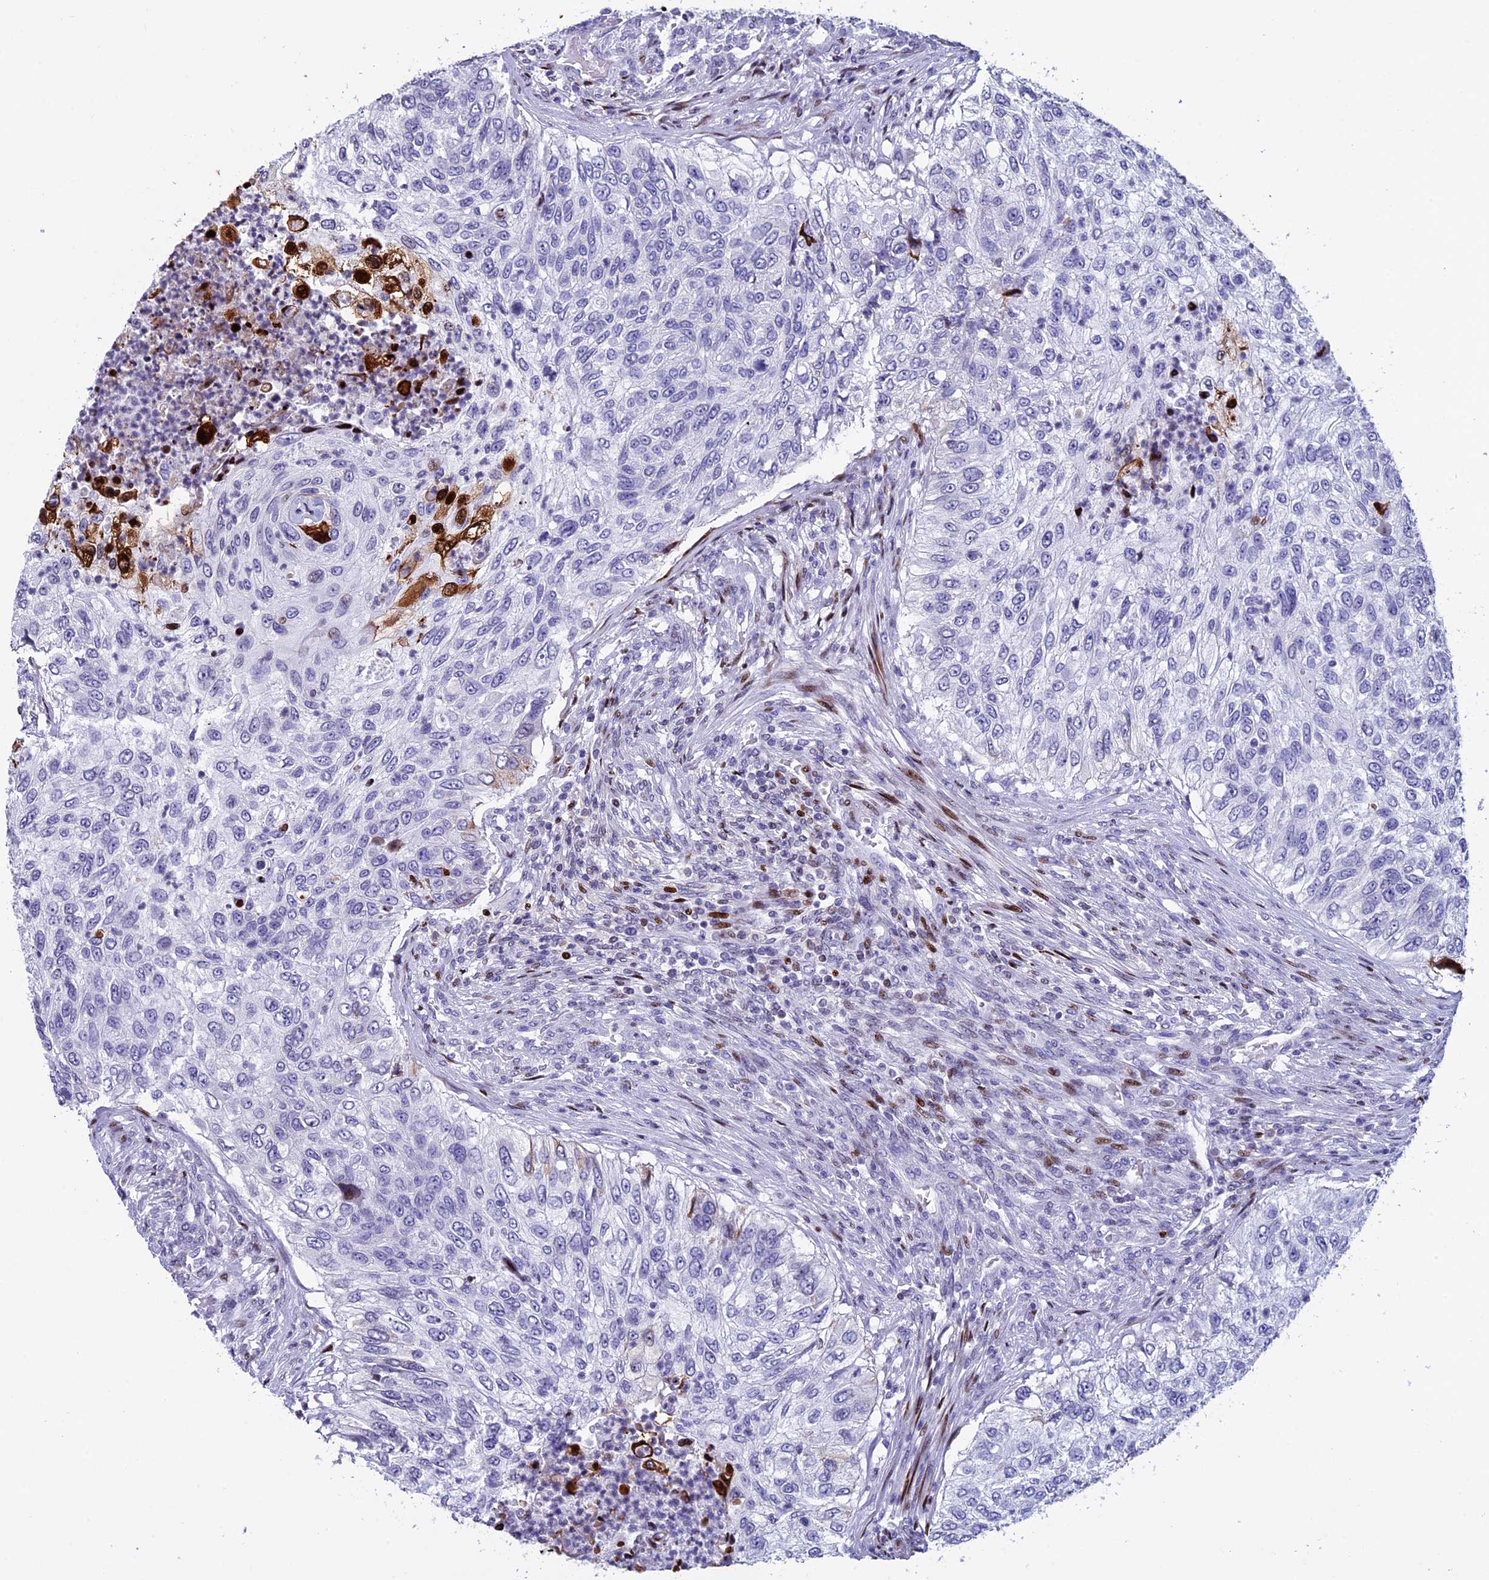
{"staining": {"intensity": "negative", "quantity": "none", "location": "none"}, "tissue": "urothelial cancer", "cell_type": "Tumor cells", "image_type": "cancer", "snomed": [{"axis": "morphology", "description": "Urothelial carcinoma, High grade"}, {"axis": "topography", "description": "Urinary bladder"}], "caption": "Immunohistochemistry (IHC) photomicrograph of high-grade urothelial carcinoma stained for a protein (brown), which reveals no positivity in tumor cells. (Stains: DAB immunohistochemistry (IHC) with hematoxylin counter stain, Microscopy: brightfield microscopy at high magnification).", "gene": "BTBD3", "patient": {"sex": "female", "age": 60}}